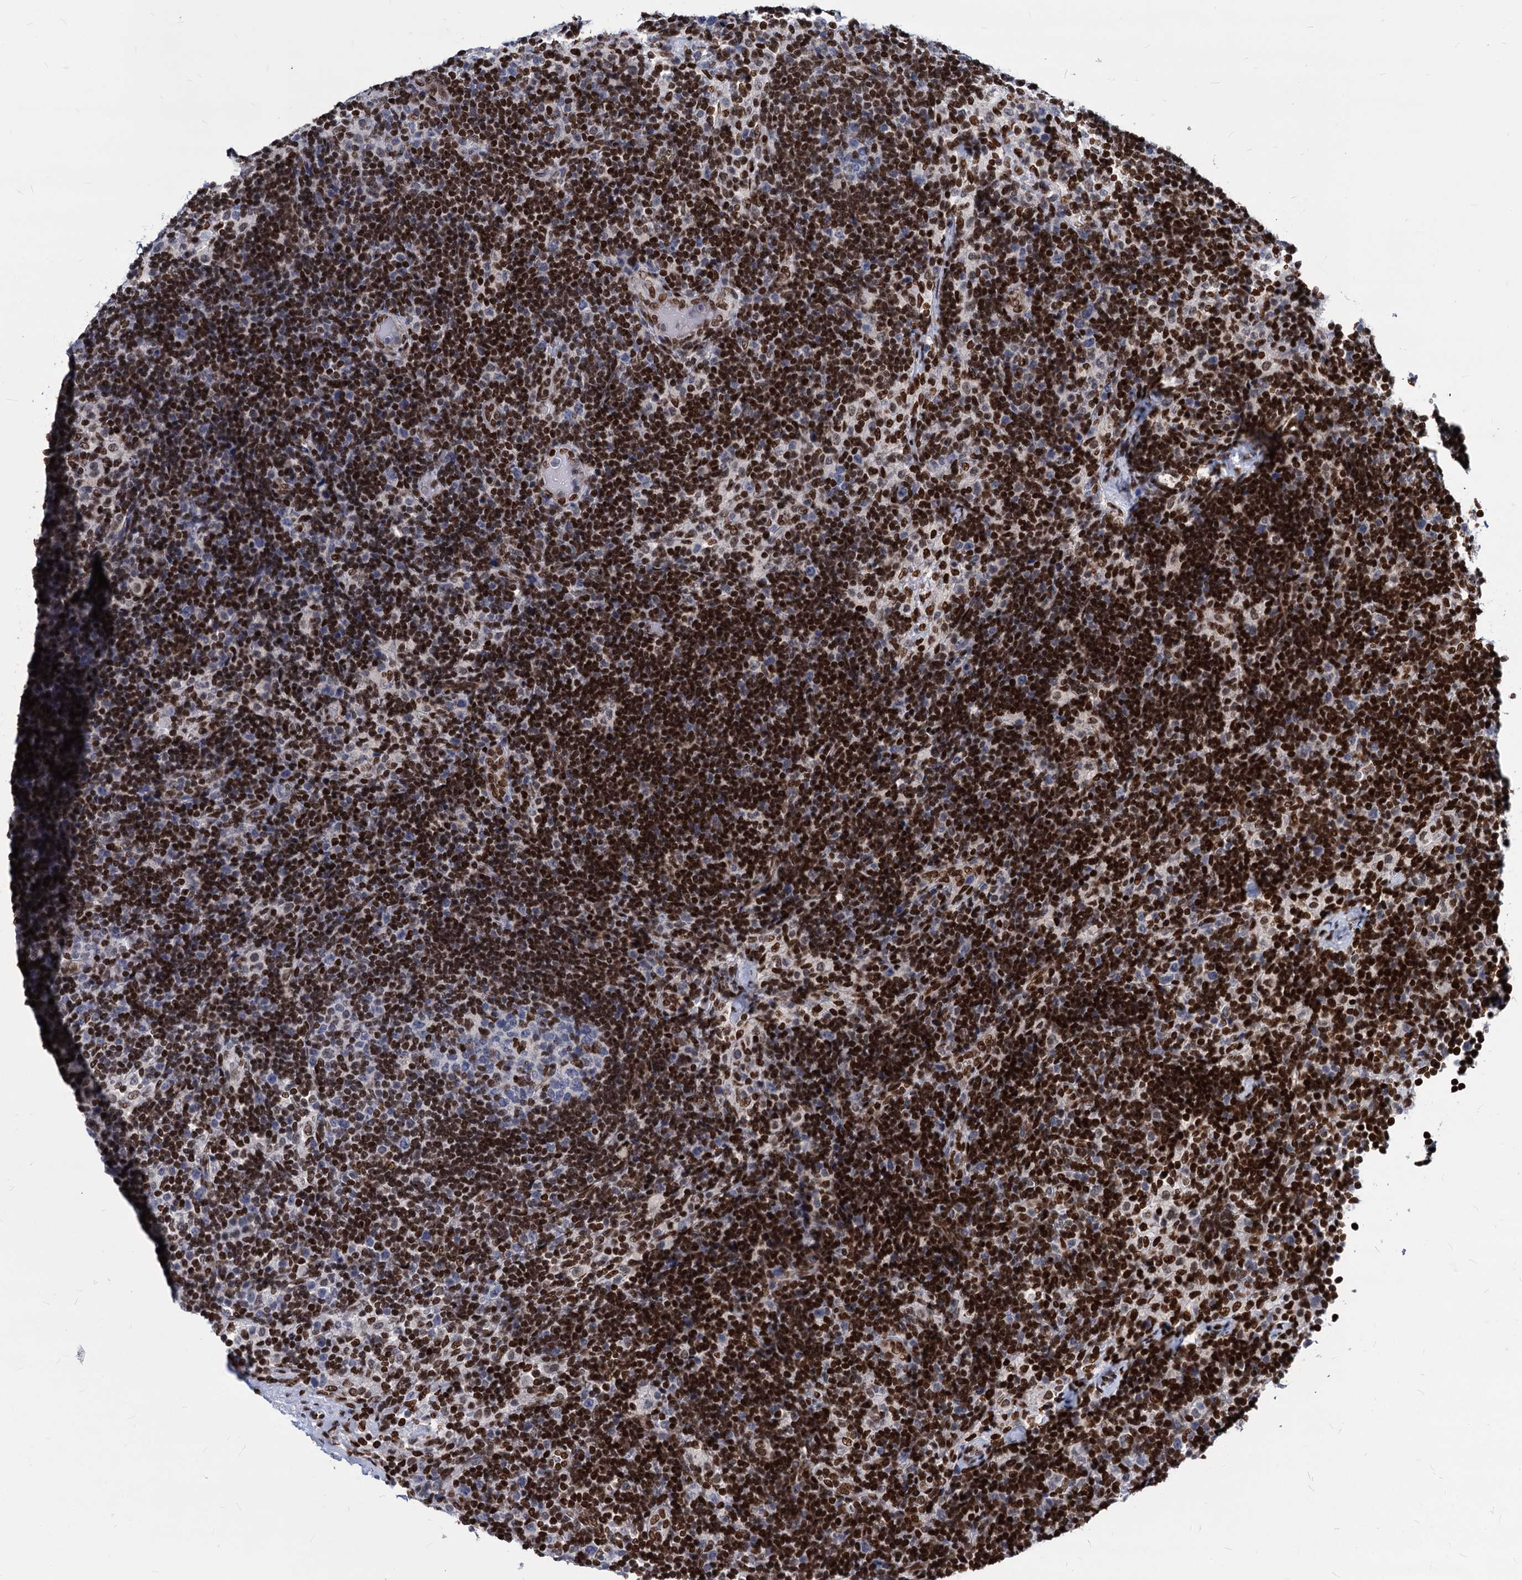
{"staining": {"intensity": "strong", "quantity": "<25%", "location": "nuclear"}, "tissue": "lymph node", "cell_type": "Germinal center cells", "image_type": "normal", "snomed": [{"axis": "morphology", "description": "Normal tissue, NOS"}, {"axis": "topography", "description": "Lymph node"}], "caption": "Brown immunohistochemical staining in normal human lymph node displays strong nuclear positivity in about <25% of germinal center cells. The staining was performed using DAB to visualize the protein expression in brown, while the nuclei were stained in blue with hematoxylin (Magnification: 20x).", "gene": "MECP2", "patient": {"sex": "female", "age": 22}}